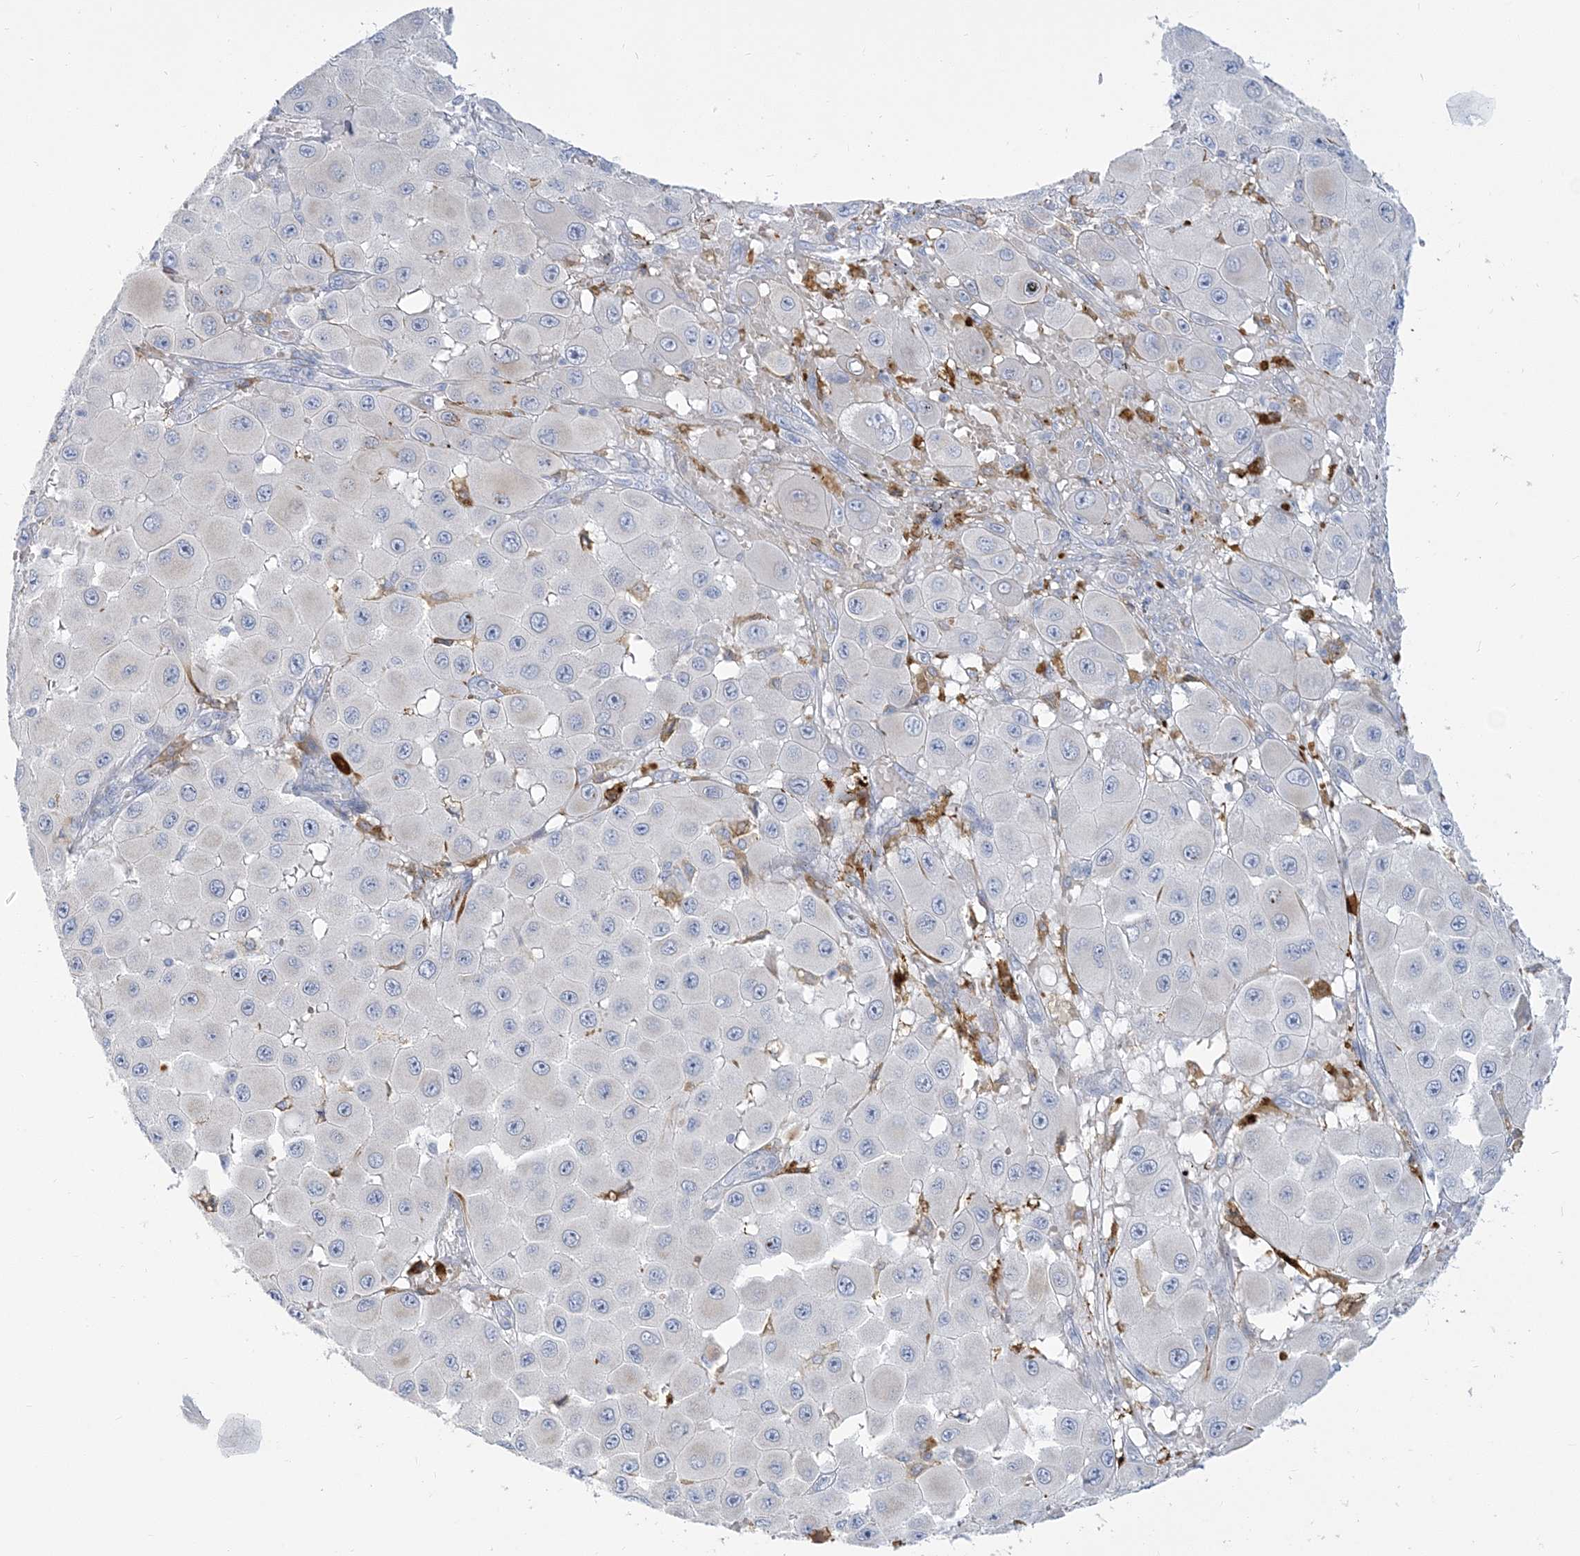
{"staining": {"intensity": "negative", "quantity": "none", "location": "none"}, "tissue": "melanoma", "cell_type": "Tumor cells", "image_type": "cancer", "snomed": [{"axis": "morphology", "description": "Malignant melanoma, NOS"}, {"axis": "topography", "description": "Skin"}], "caption": "Immunohistochemistry (IHC) image of human melanoma stained for a protein (brown), which exhibits no expression in tumor cells.", "gene": "GPAT2", "patient": {"sex": "female", "age": 81}}